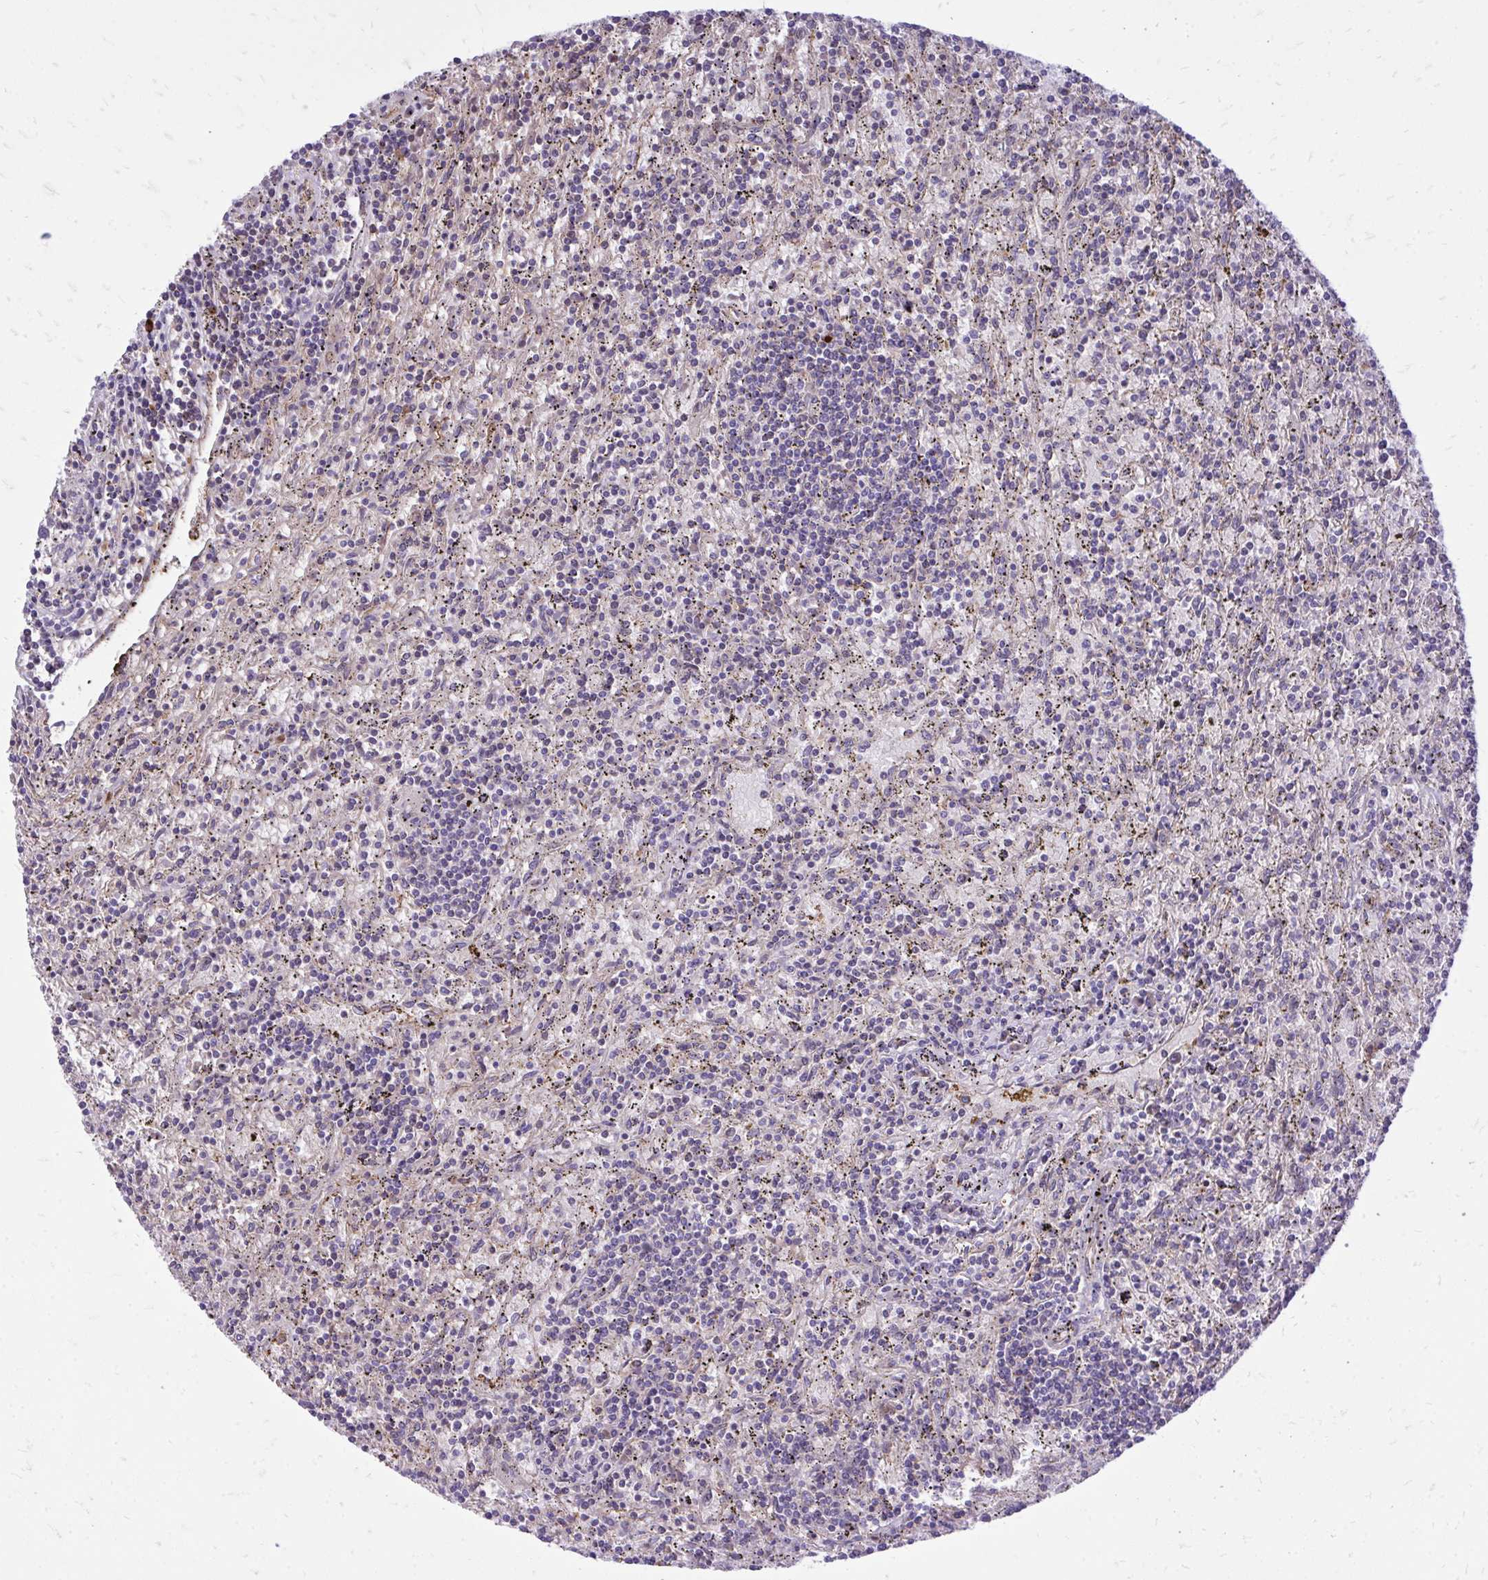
{"staining": {"intensity": "negative", "quantity": "none", "location": "none"}, "tissue": "lymphoma", "cell_type": "Tumor cells", "image_type": "cancer", "snomed": [{"axis": "morphology", "description": "Malignant lymphoma, non-Hodgkin's type, Low grade"}, {"axis": "topography", "description": "Spleen"}], "caption": "This is an IHC histopathology image of malignant lymphoma, non-Hodgkin's type (low-grade). There is no positivity in tumor cells.", "gene": "ATP13A2", "patient": {"sex": "male", "age": 76}}